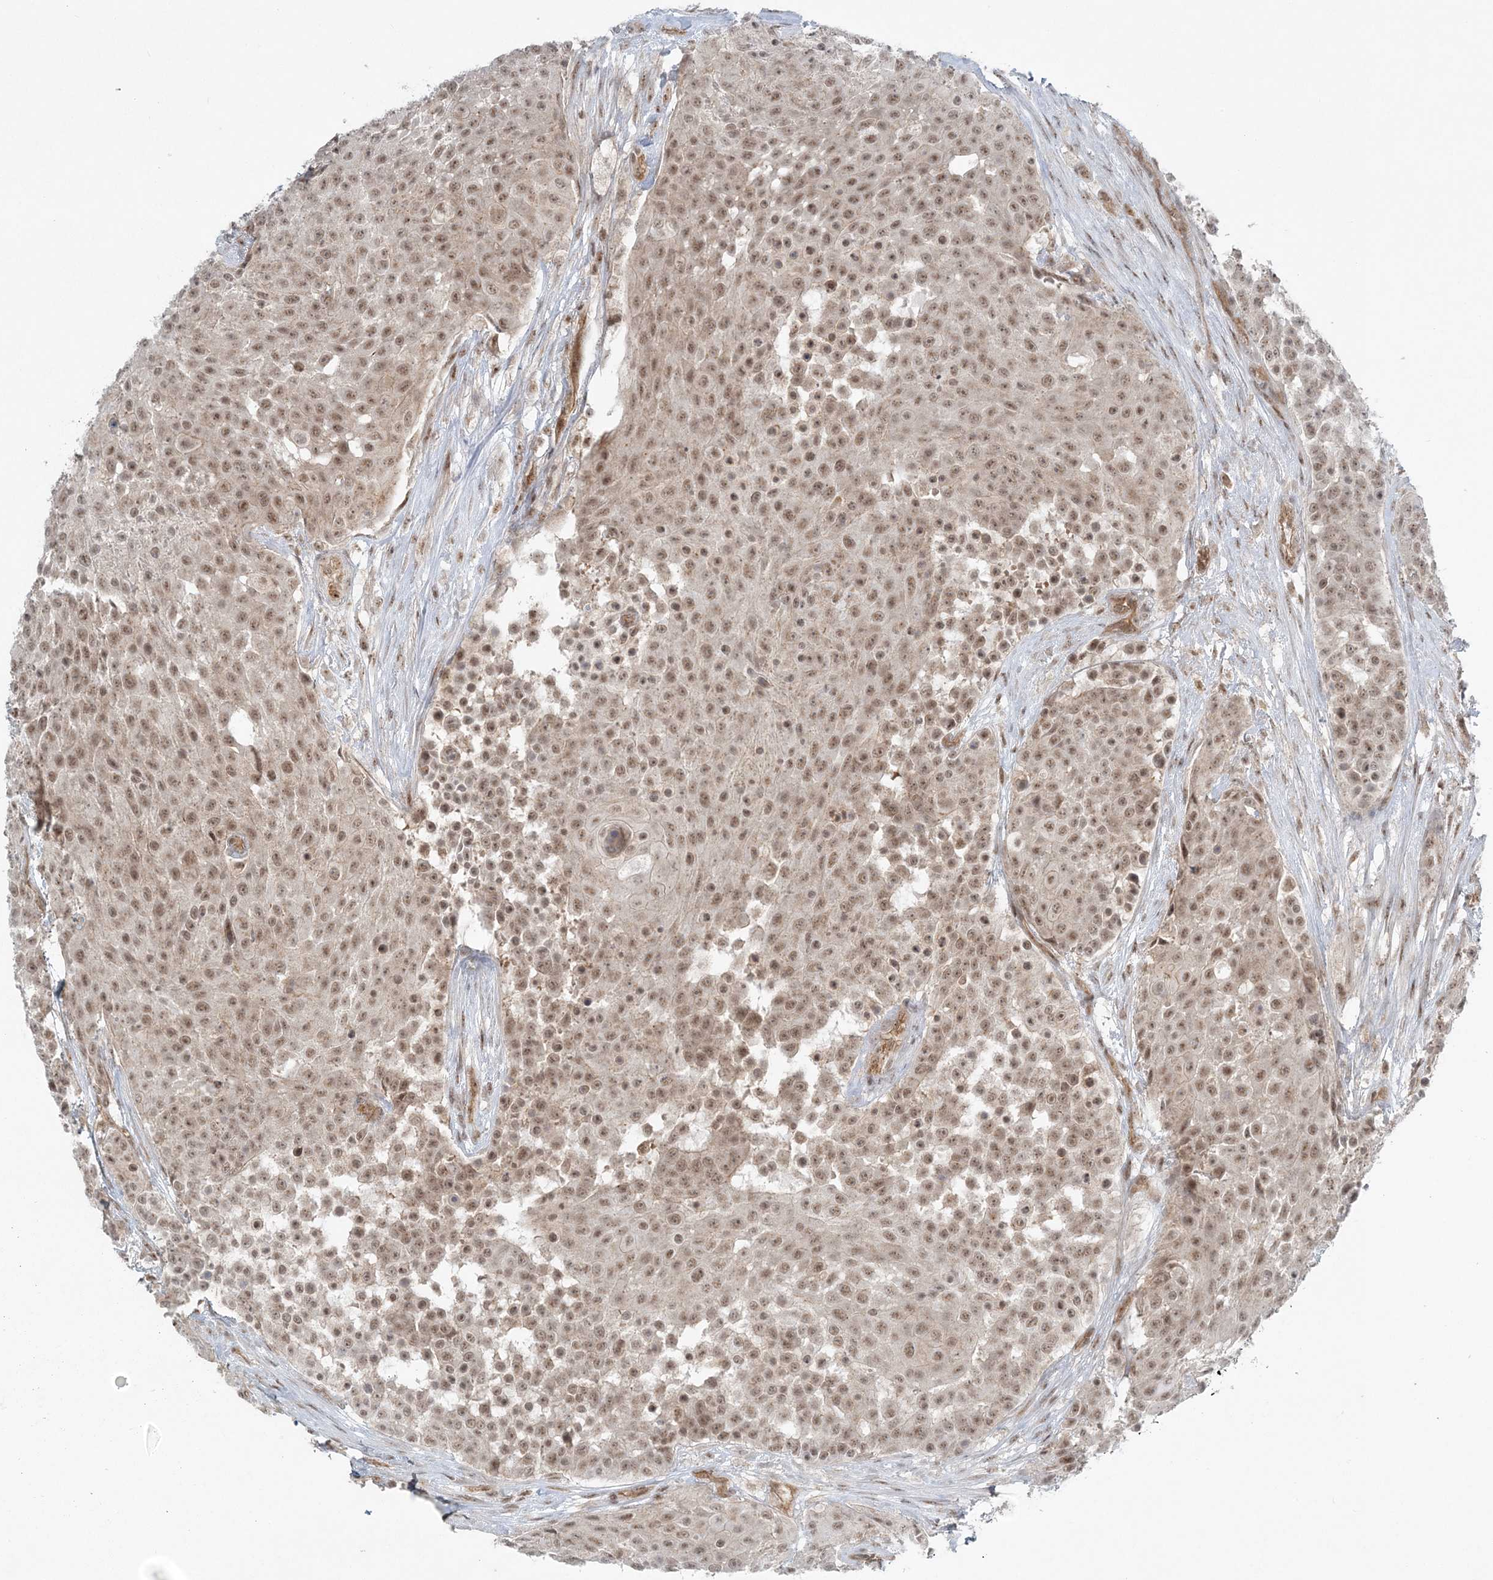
{"staining": {"intensity": "moderate", "quantity": ">75%", "location": "nuclear"}, "tissue": "urothelial cancer", "cell_type": "Tumor cells", "image_type": "cancer", "snomed": [{"axis": "morphology", "description": "Urothelial carcinoma, High grade"}, {"axis": "topography", "description": "Urinary bladder"}], "caption": "Approximately >75% of tumor cells in human urothelial carcinoma (high-grade) reveal moderate nuclear protein staining as visualized by brown immunohistochemical staining.", "gene": "ATP11A", "patient": {"sex": "female", "age": 63}}